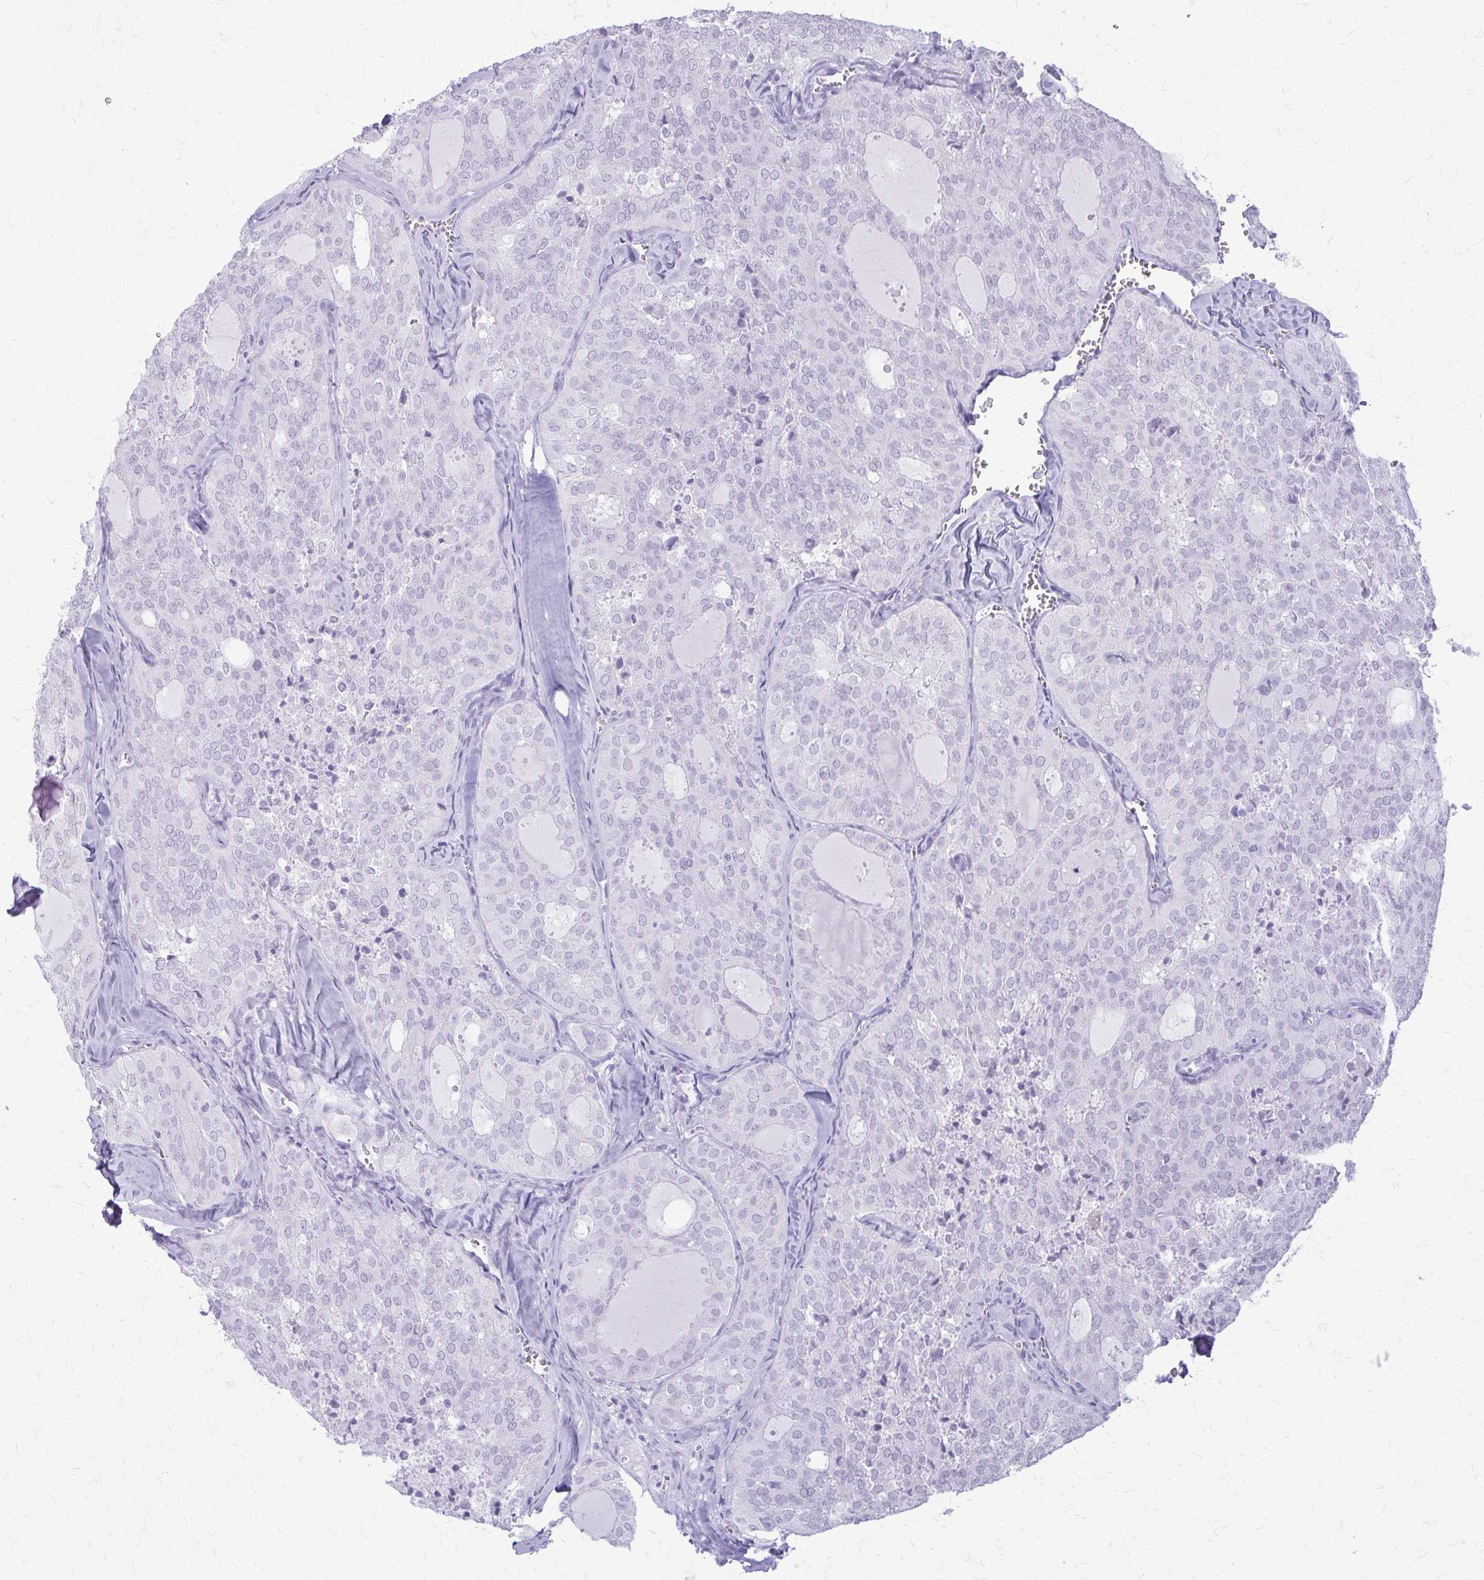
{"staining": {"intensity": "negative", "quantity": "none", "location": "none"}, "tissue": "thyroid cancer", "cell_type": "Tumor cells", "image_type": "cancer", "snomed": [{"axis": "morphology", "description": "Follicular adenoma carcinoma, NOS"}, {"axis": "topography", "description": "Thyroid gland"}], "caption": "Immunohistochemistry (IHC) of human thyroid follicular adenoma carcinoma reveals no positivity in tumor cells. (Immunohistochemistry (IHC), brightfield microscopy, high magnification).", "gene": "KRT5", "patient": {"sex": "male", "age": 75}}